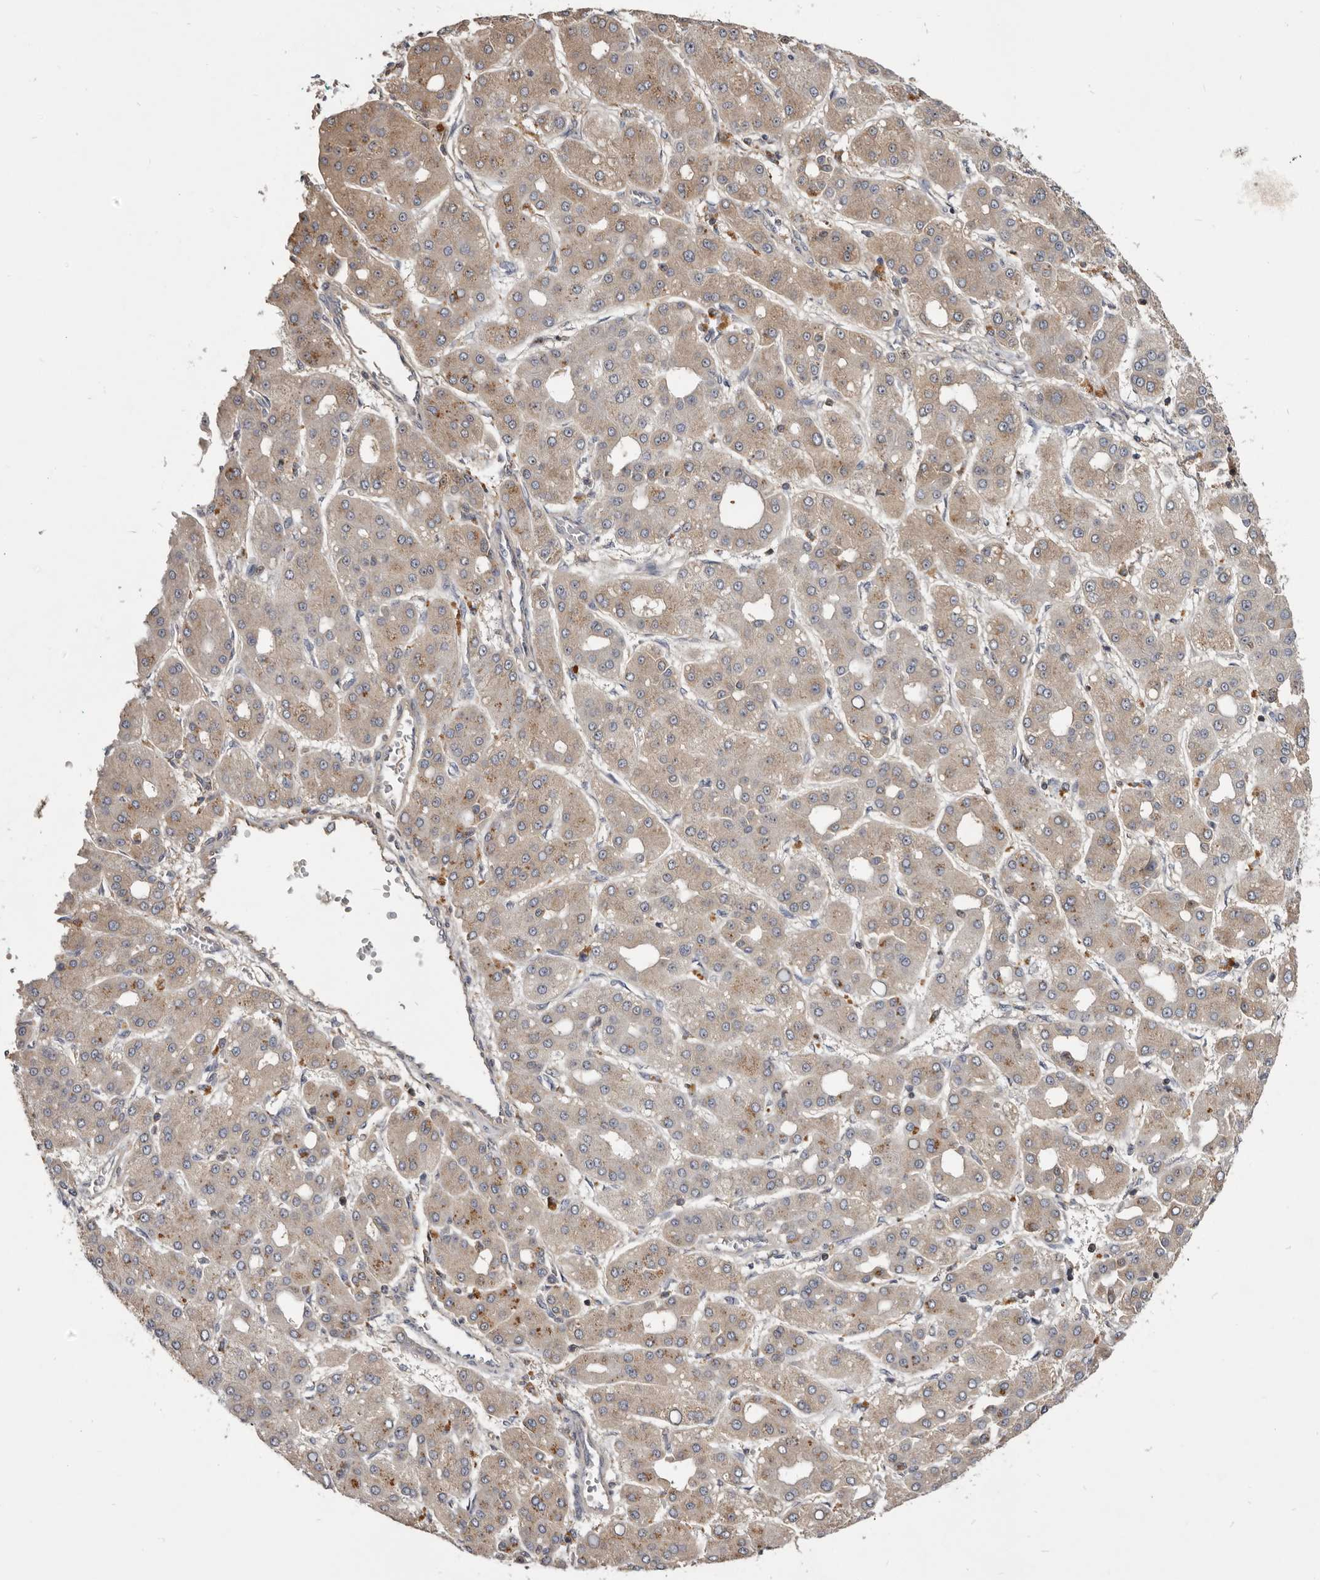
{"staining": {"intensity": "weak", "quantity": "25%-75%", "location": "cytoplasmic/membranous"}, "tissue": "liver cancer", "cell_type": "Tumor cells", "image_type": "cancer", "snomed": [{"axis": "morphology", "description": "Carcinoma, Hepatocellular, NOS"}, {"axis": "topography", "description": "Liver"}], "caption": "Liver hepatocellular carcinoma stained with a brown dye reveals weak cytoplasmic/membranous positive staining in approximately 25%-75% of tumor cells.", "gene": "TTC39A", "patient": {"sex": "male", "age": 65}}